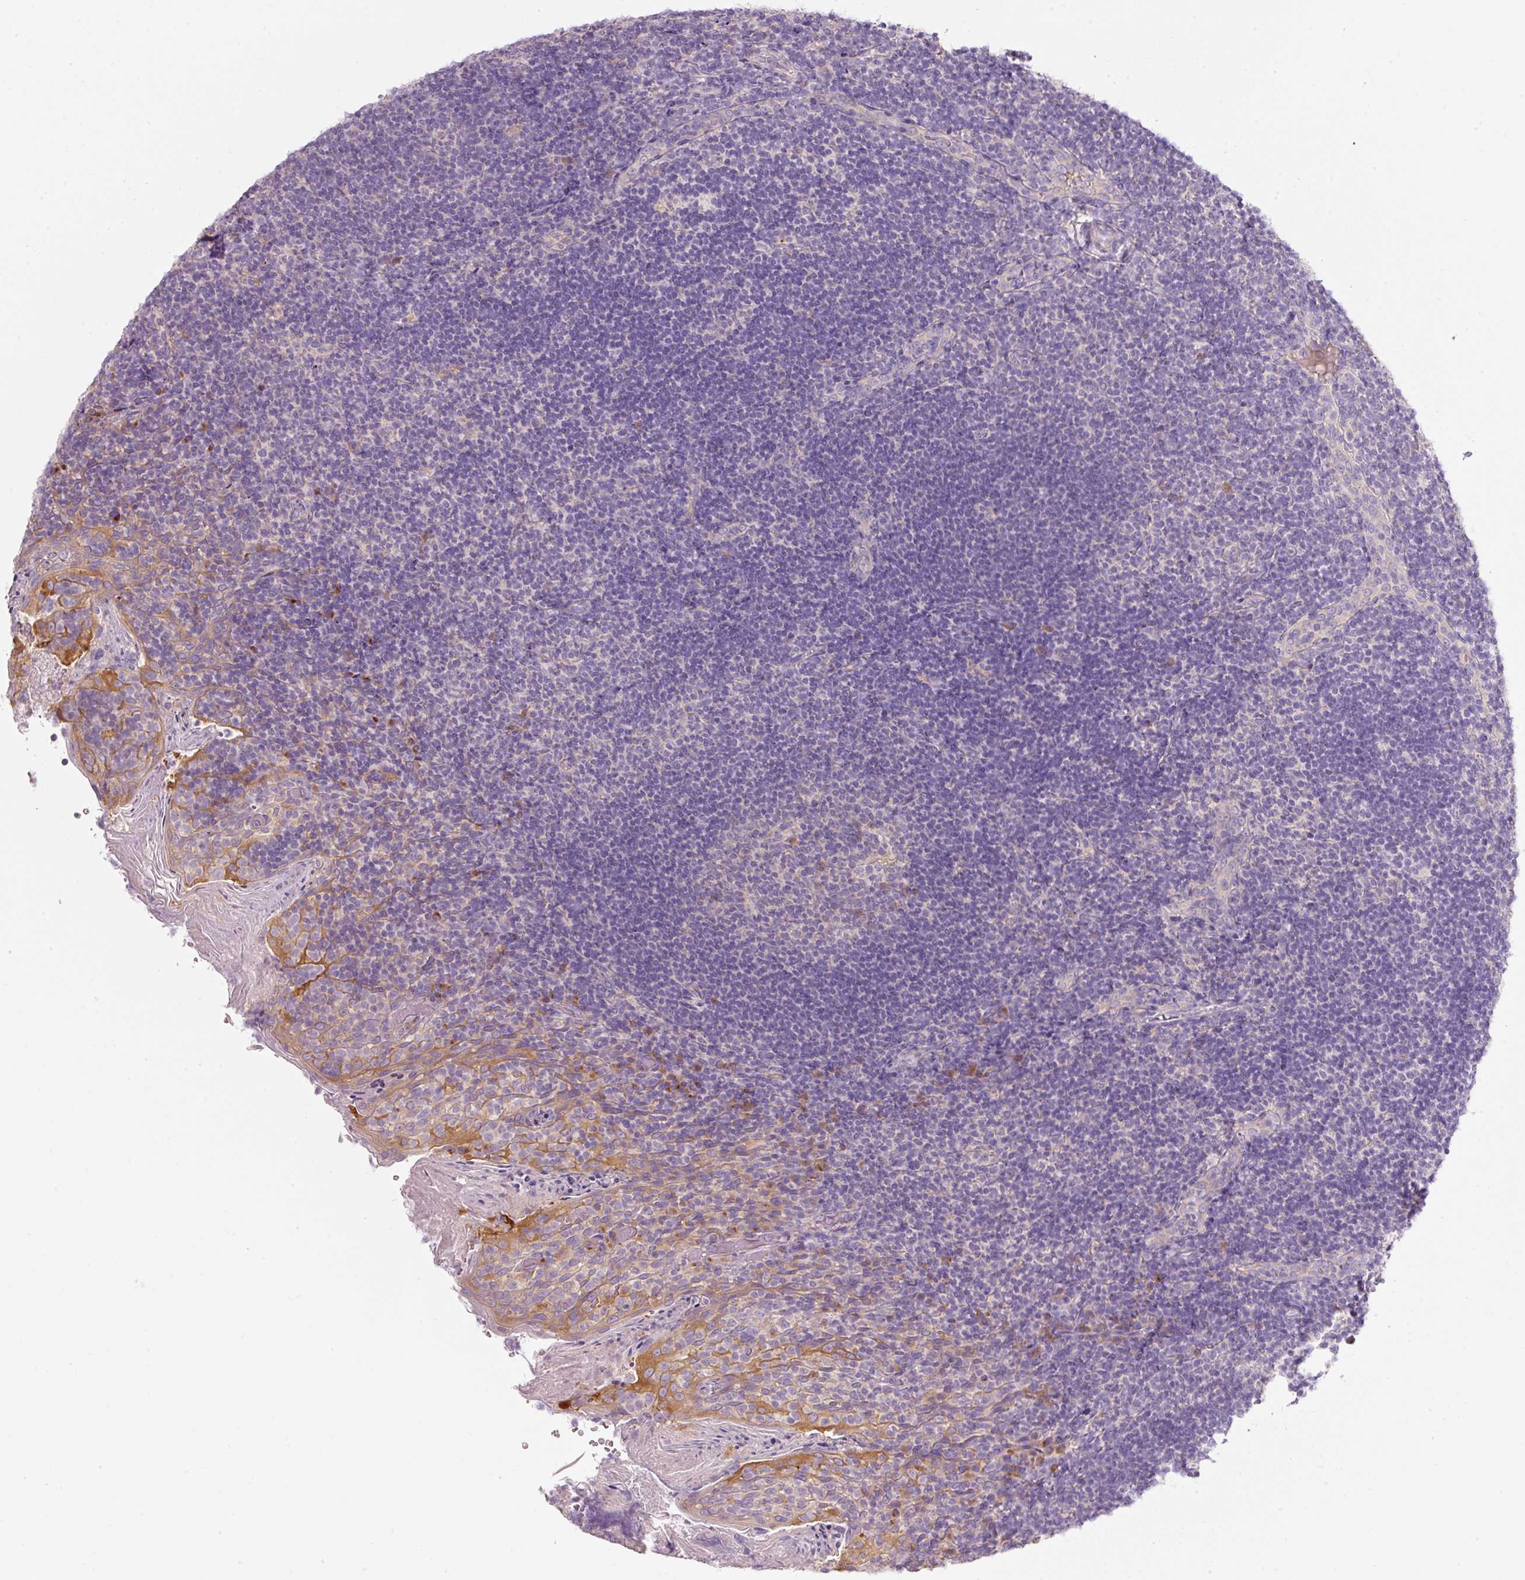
{"staining": {"intensity": "negative", "quantity": "none", "location": "none"}, "tissue": "tonsil", "cell_type": "Germinal center cells", "image_type": "normal", "snomed": [{"axis": "morphology", "description": "Normal tissue, NOS"}, {"axis": "topography", "description": "Tonsil"}], "caption": "Immunohistochemistry photomicrograph of benign tonsil stained for a protein (brown), which demonstrates no staining in germinal center cells. (Immunohistochemistry, brightfield microscopy, high magnification).", "gene": "PDXDC1", "patient": {"sex": "female", "age": 10}}